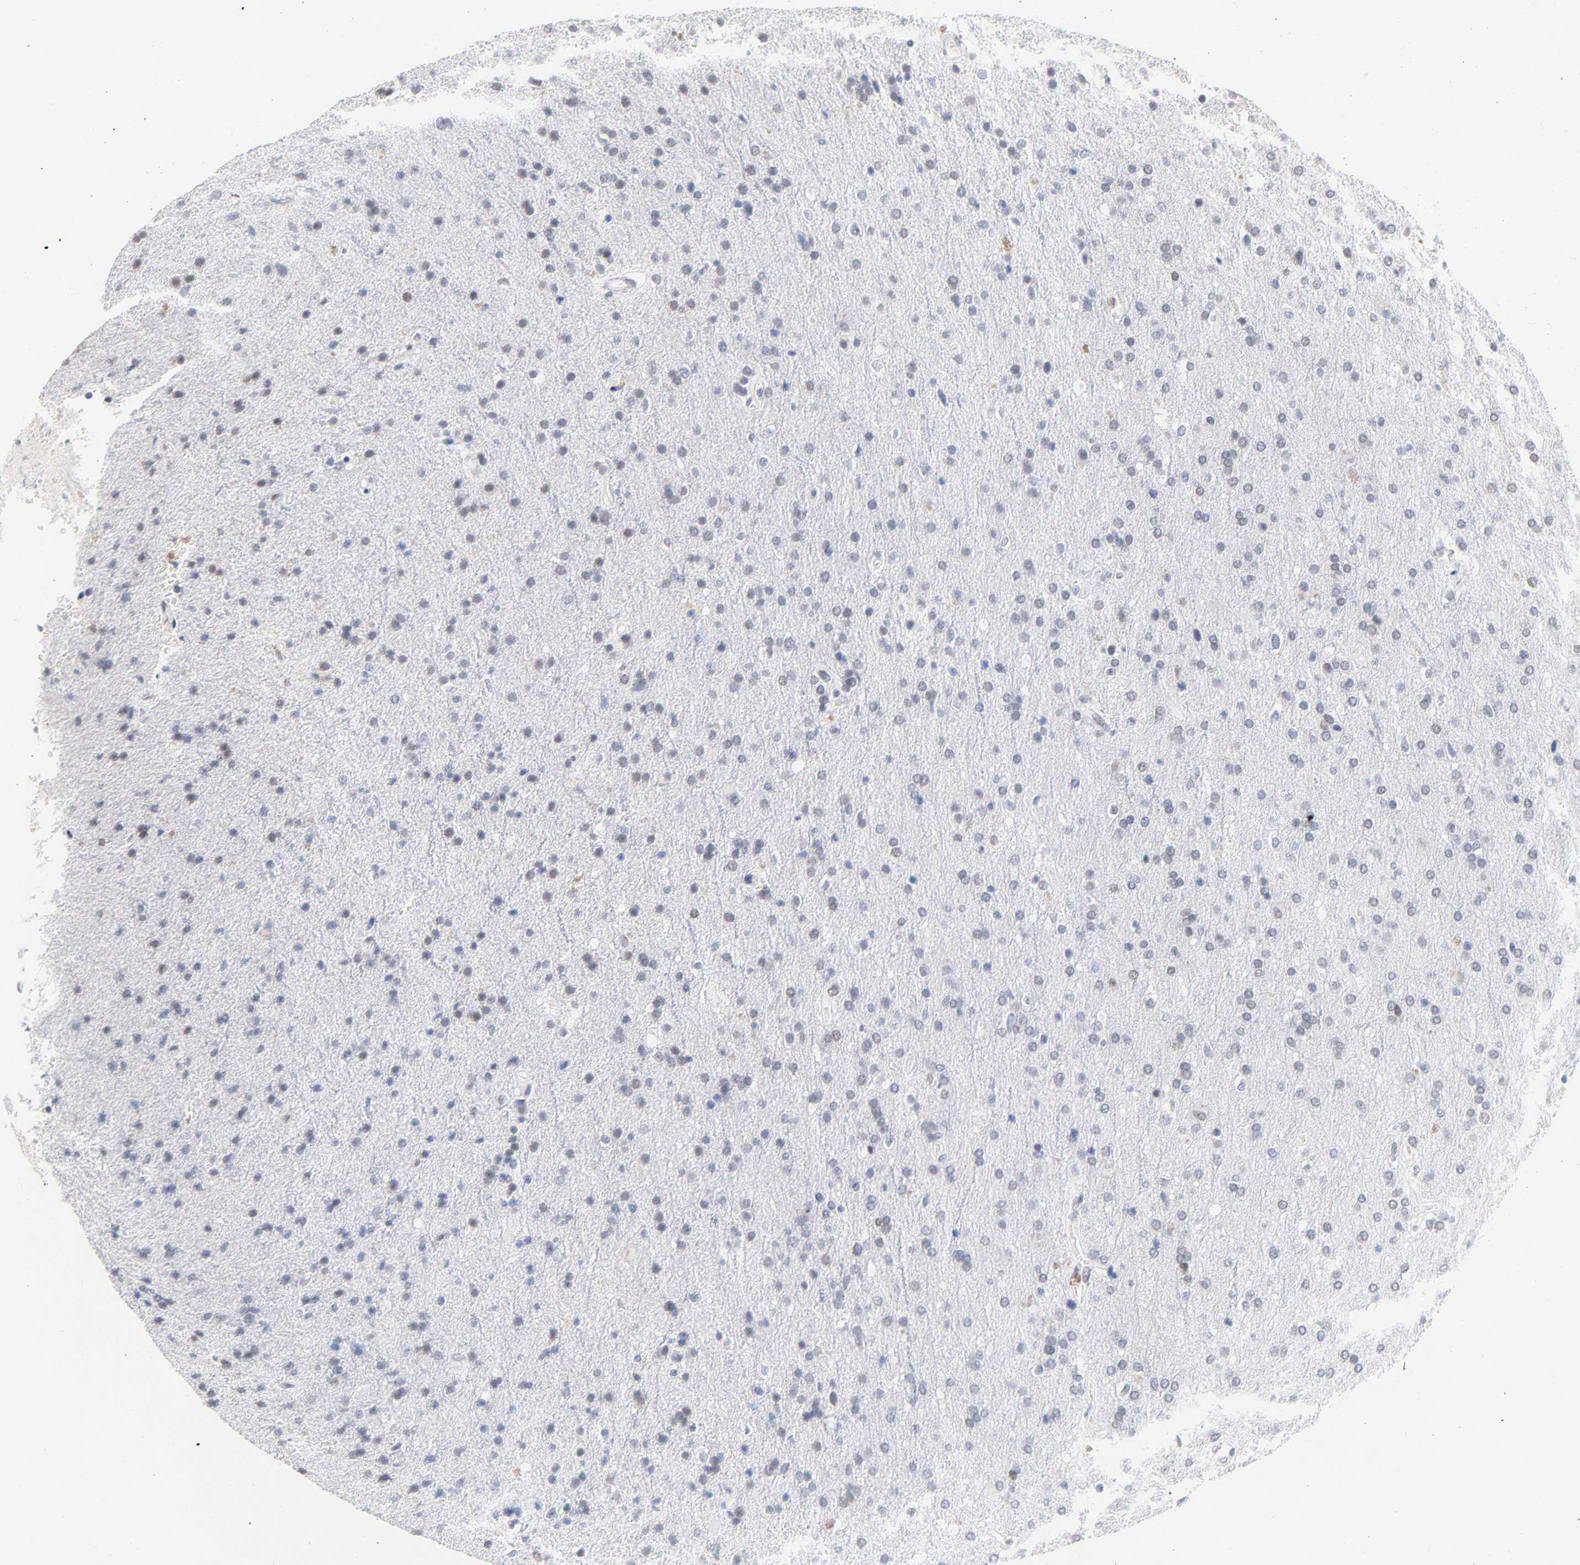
{"staining": {"intensity": "weak", "quantity": "<25%", "location": "nuclear"}, "tissue": "glioma", "cell_type": "Tumor cells", "image_type": "cancer", "snomed": [{"axis": "morphology", "description": "Glioma, malignant, High grade"}, {"axis": "topography", "description": "Brain"}], "caption": "An image of malignant glioma (high-grade) stained for a protein reveals no brown staining in tumor cells.", "gene": "ORC2", "patient": {"sex": "male", "age": 33}}